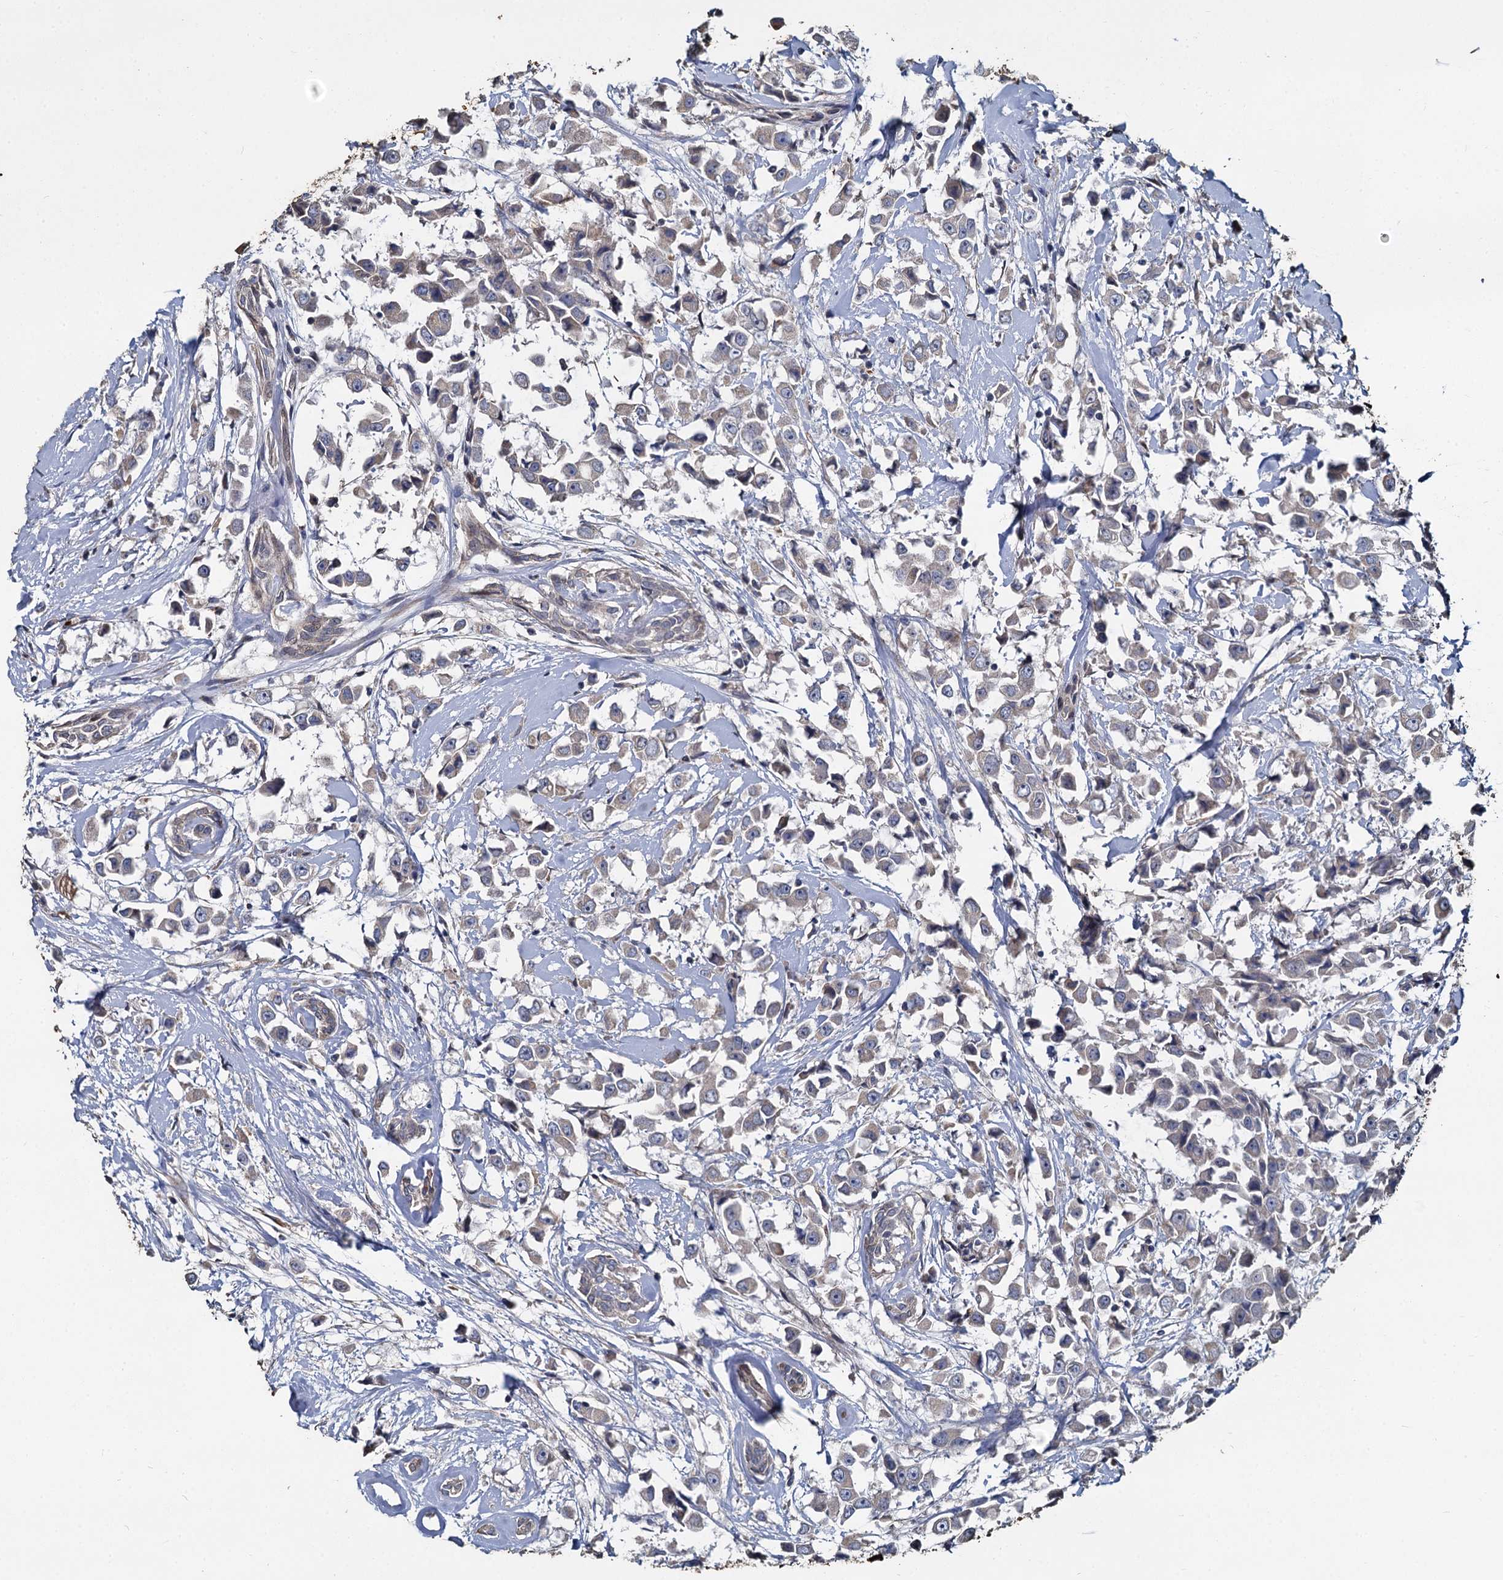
{"staining": {"intensity": "negative", "quantity": "none", "location": "none"}, "tissue": "breast cancer", "cell_type": "Tumor cells", "image_type": "cancer", "snomed": [{"axis": "morphology", "description": "Duct carcinoma"}, {"axis": "topography", "description": "Breast"}], "caption": "Invasive ductal carcinoma (breast) was stained to show a protein in brown. There is no significant staining in tumor cells.", "gene": "TCTN2", "patient": {"sex": "female", "age": 61}}